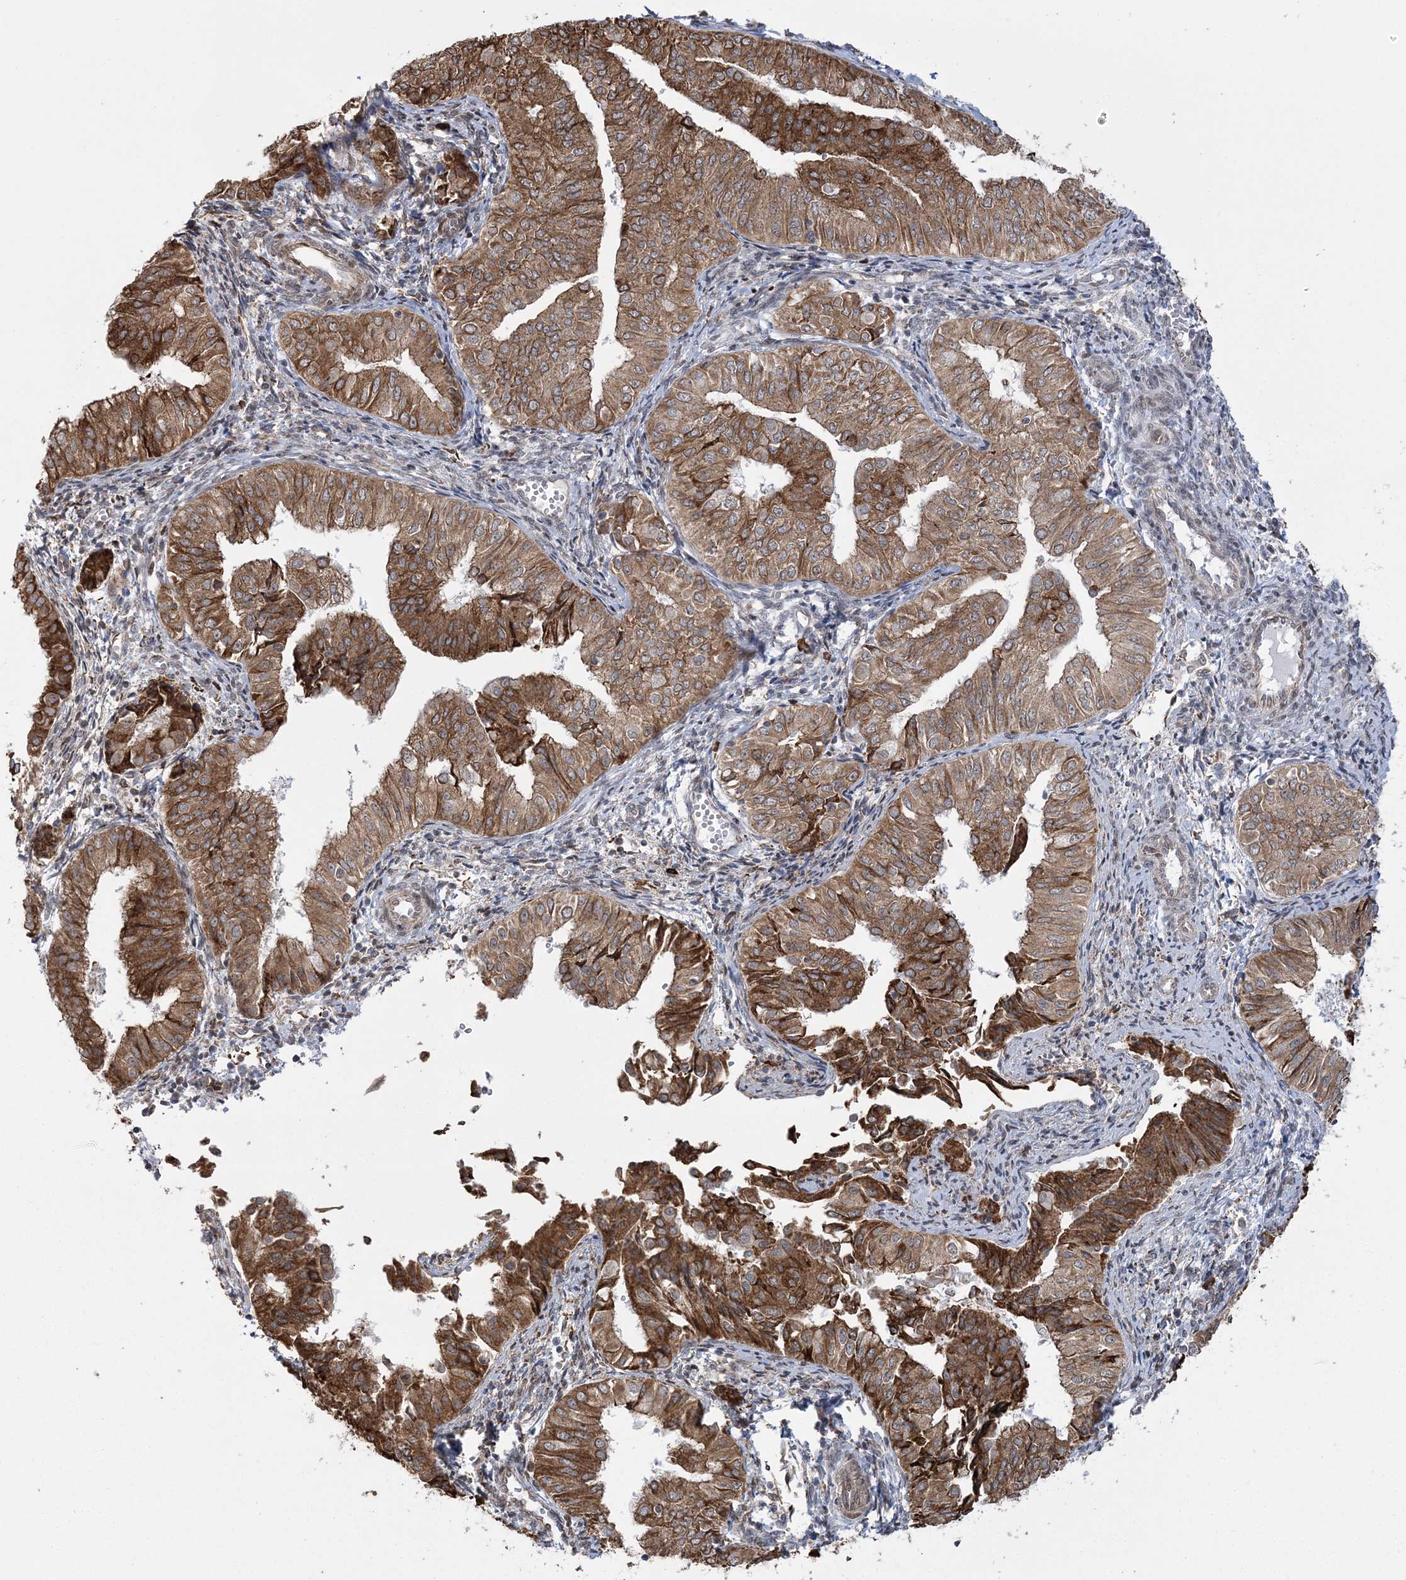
{"staining": {"intensity": "moderate", "quantity": ">75%", "location": "cytoplasmic/membranous"}, "tissue": "endometrial cancer", "cell_type": "Tumor cells", "image_type": "cancer", "snomed": [{"axis": "morphology", "description": "Normal tissue, NOS"}, {"axis": "morphology", "description": "Adenocarcinoma, NOS"}, {"axis": "topography", "description": "Endometrium"}], "caption": "Tumor cells display medium levels of moderate cytoplasmic/membranous expression in approximately >75% of cells in human adenocarcinoma (endometrial).", "gene": "EFCAB12", "patient": {"sex": "female", "age": 53}}